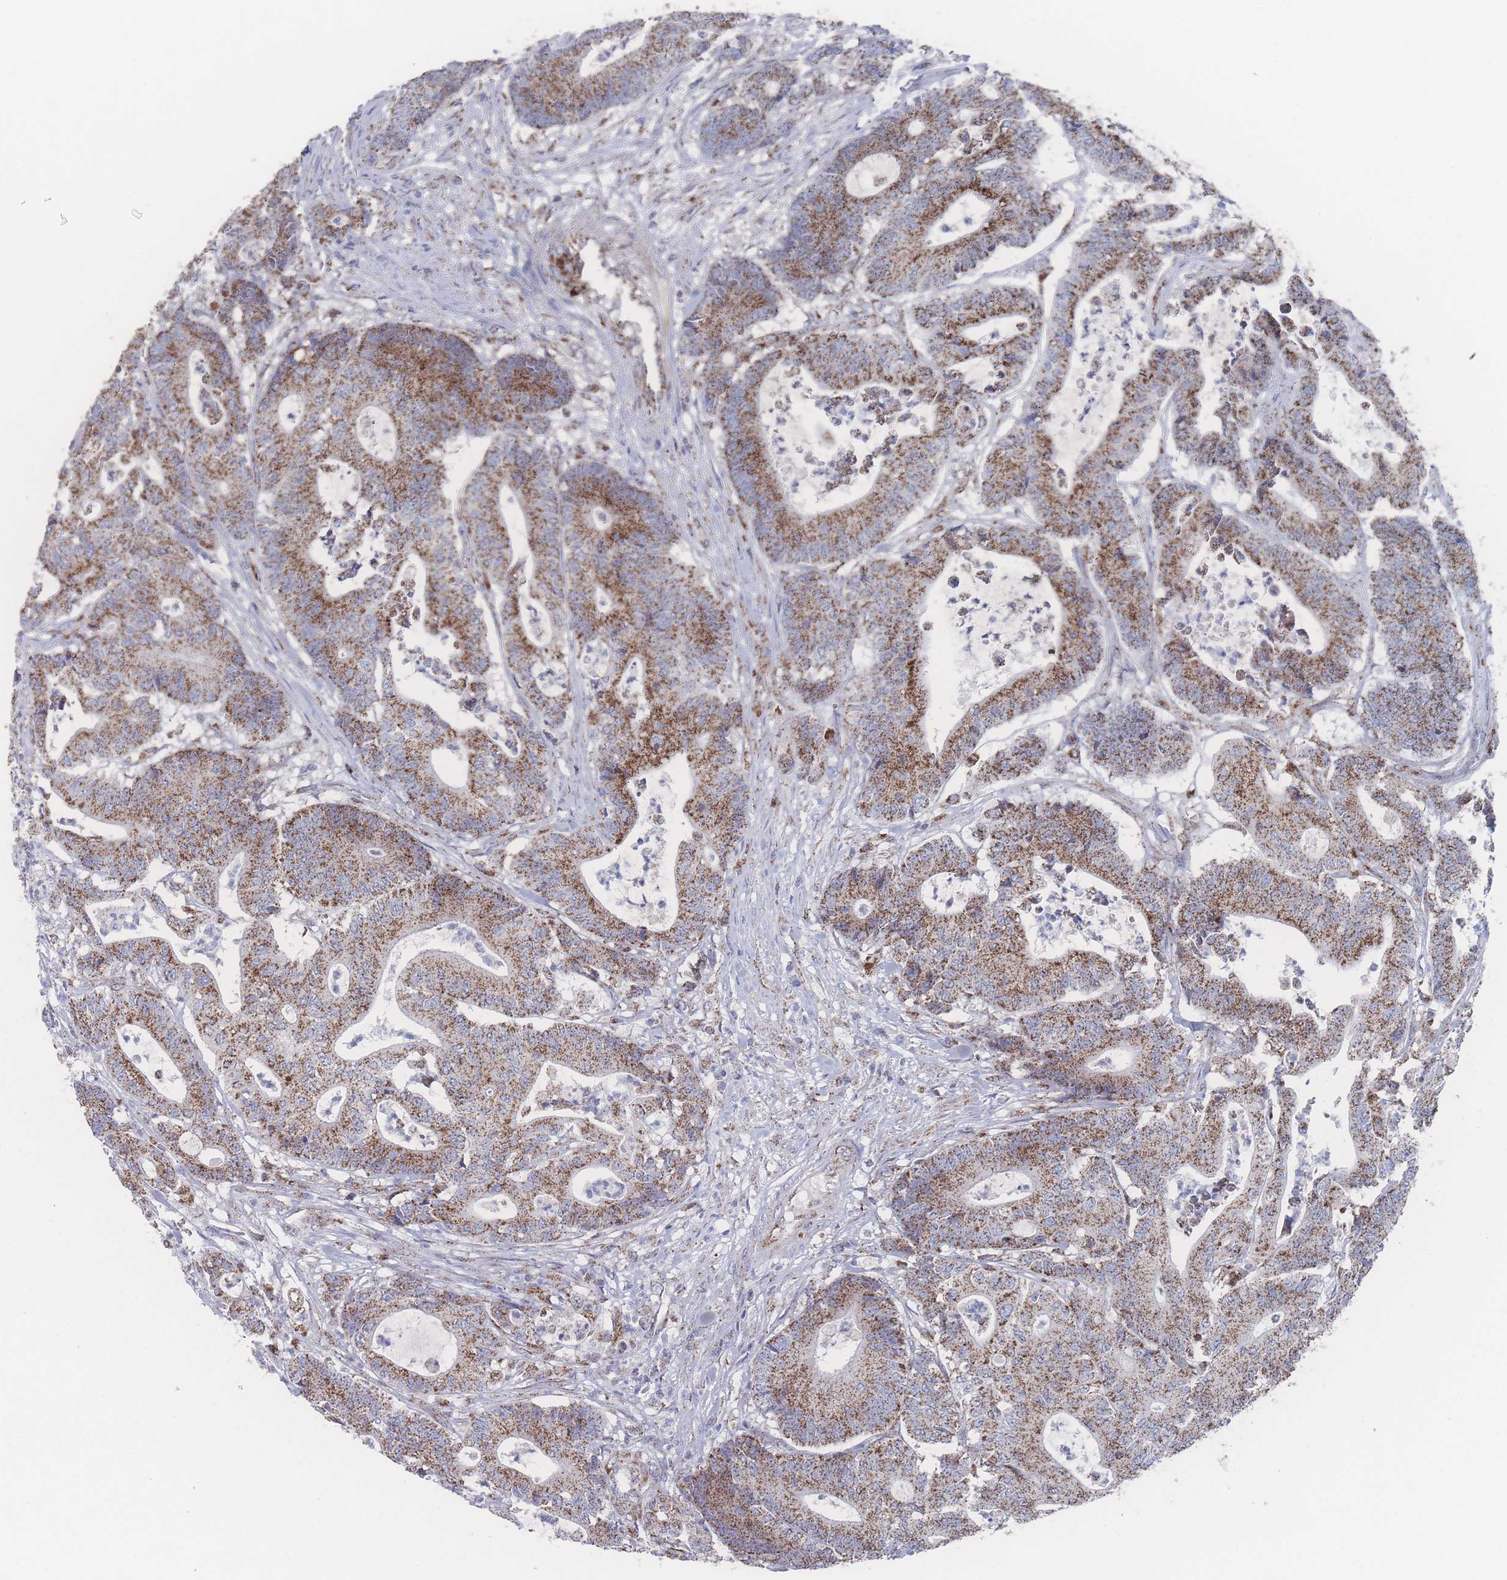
{"staining": {"intensity": "moderate", "quantity": ">75%", "location": "cytoplasmic/membranous"}, "tissue": "colorectal cancer", "cell_type": "Tumor cells", "image_type": "cancer", "snomed": [{"axis": "morphology", "description": "Adenocarcinoma, NOS"}, {"axis": "topography", "description": "Colon"}], "caption": "Tumor cells exhibit medium levels of moderate cytoplasmic/membranous expression in approximately >75% of cells in human colorectal adenocarcinoma.", "gene": "PEX14", "patient": {"sex": "female", "age": 84}}